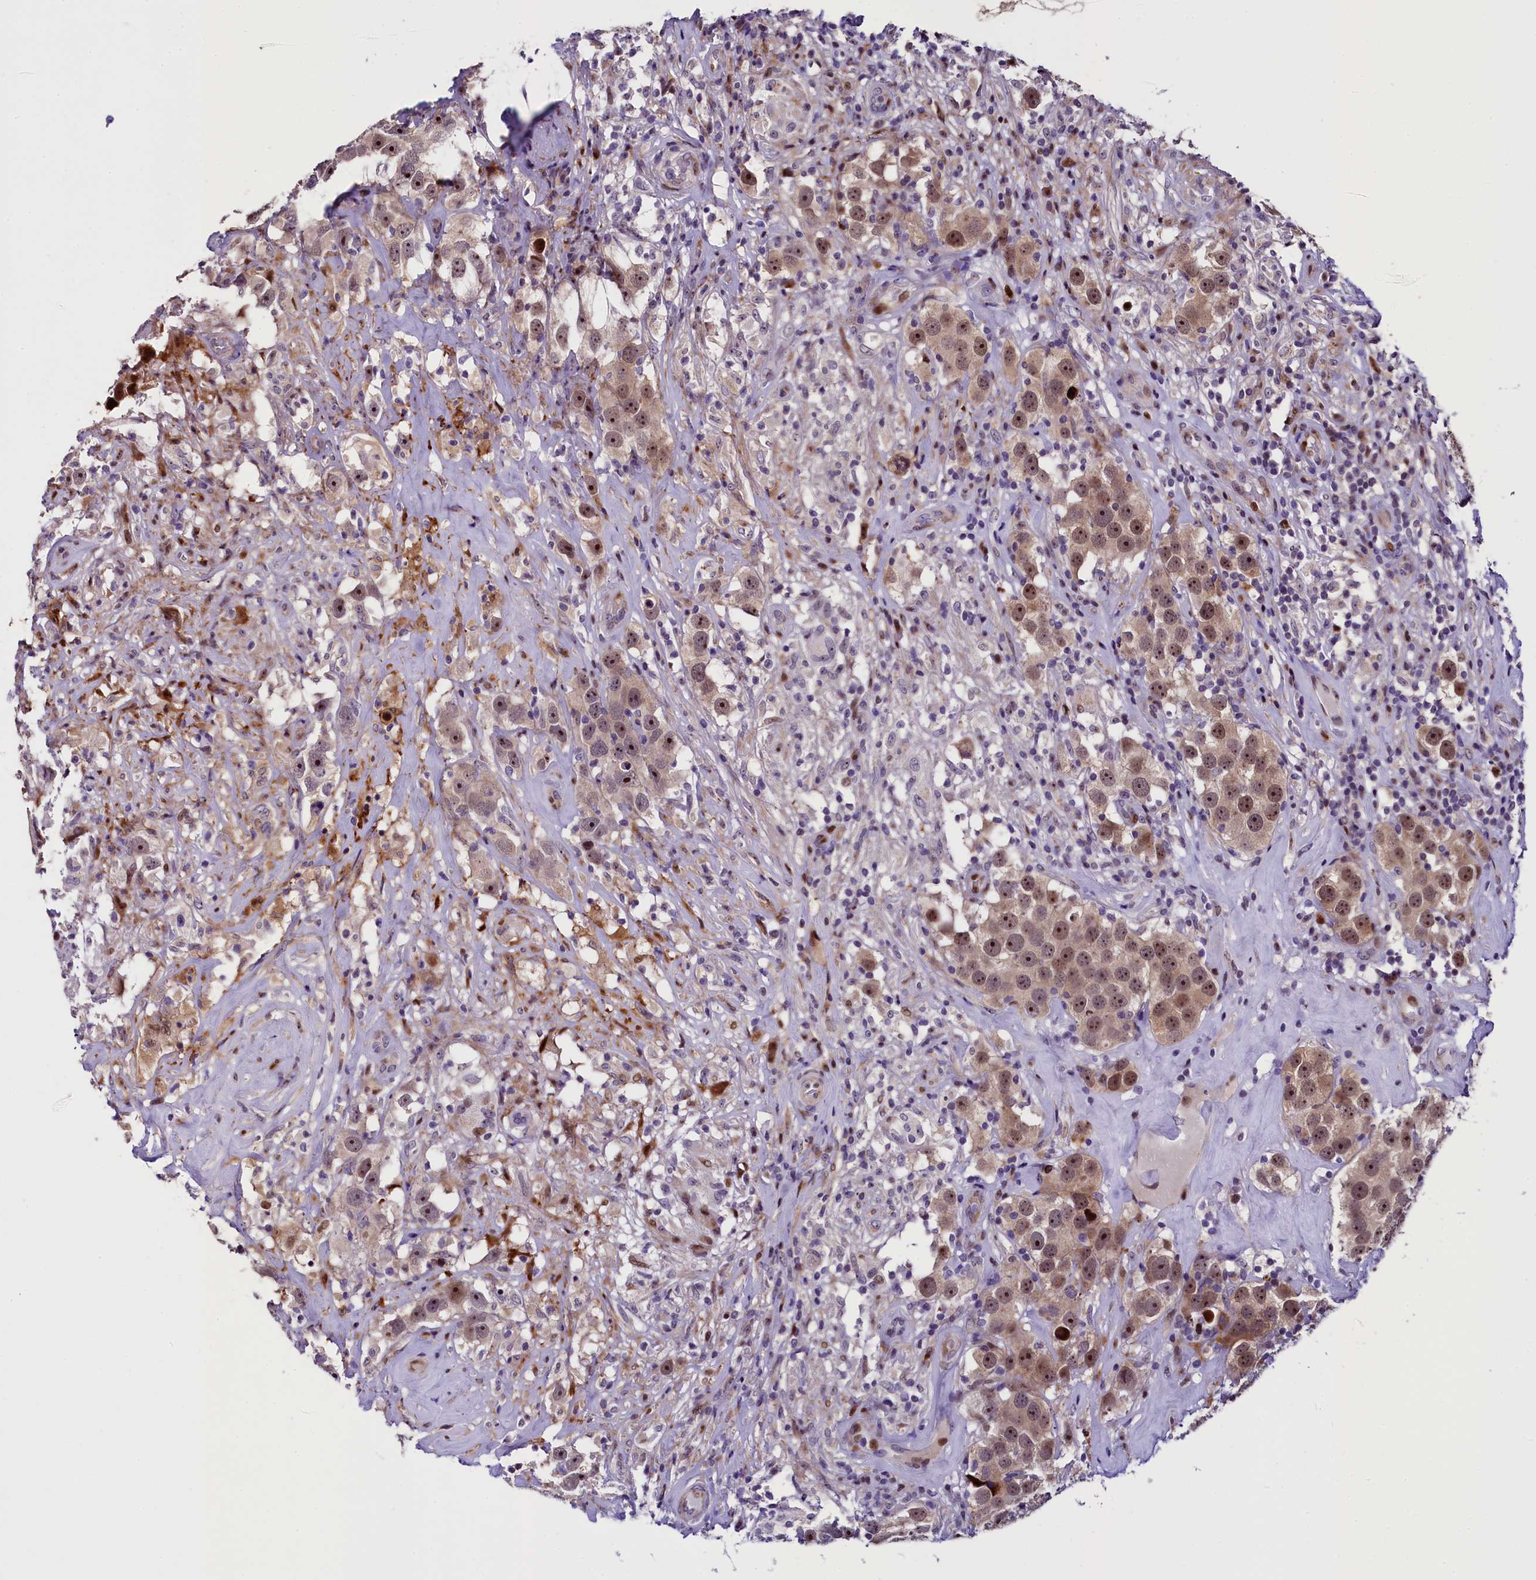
{"staining": {"intensity": "moderate", "quantity": ">75%", "location": "nuclear"}, "tissue": "testis cancer", "cell_type": "Tumor cells", "image_type": "cancer", "snomed": [{"axis": "morphology", "description": "Seminoma, NOS"}, {"axis": "topography", "description": "Testis"}], "caption": "Human testis seminoma stained for a protein (brown) shows moderate nuclear positive staining in approximately >75% of tumor cells.", "gene": "TRMT112", "patient": {"sex": "male", "age": 49}}